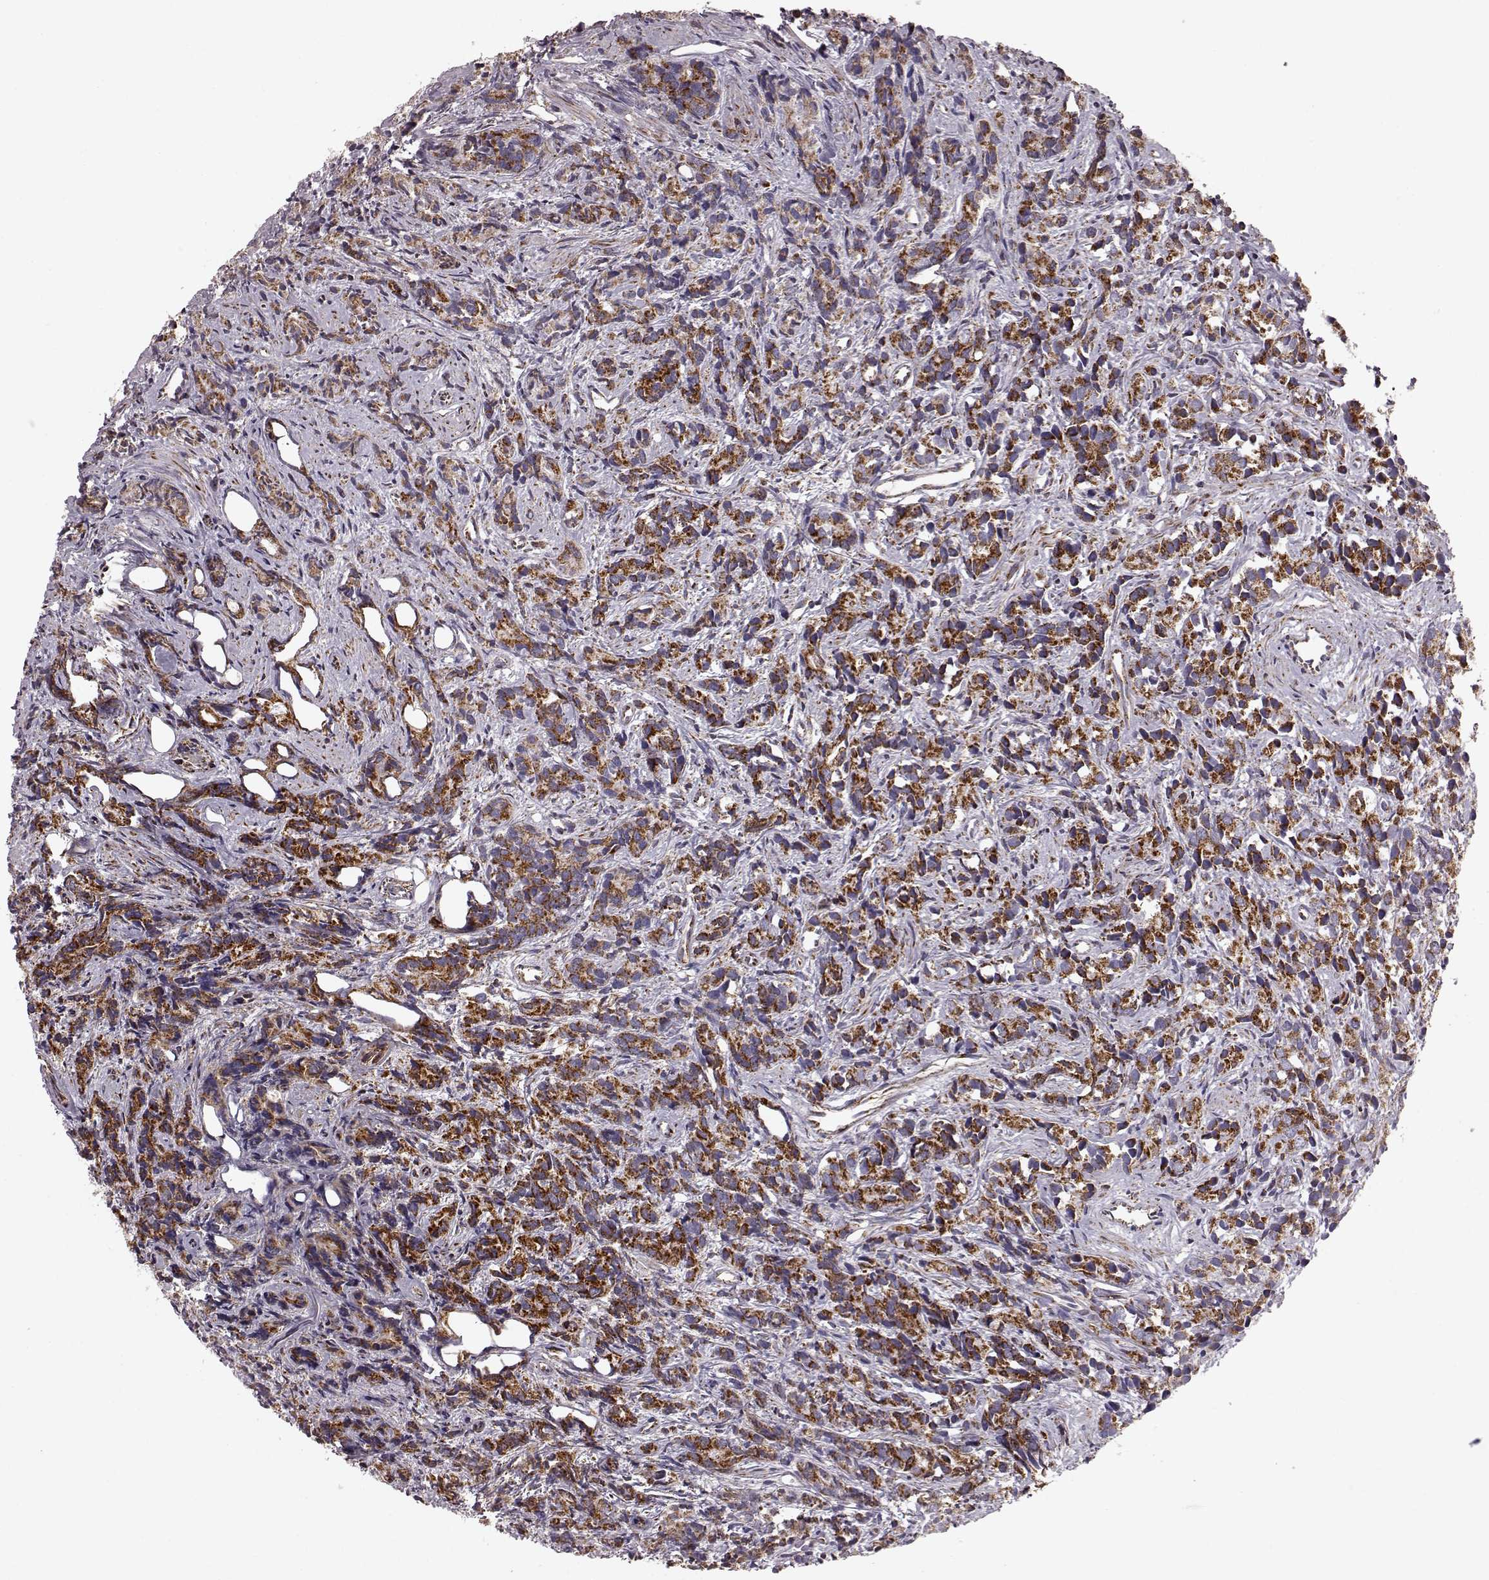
{"staining": {"intensity": "strong", "quantity": ">75%", "location": "cytoplasmic/membranous"}, "tissue": "prostate cancer", "cell_type": "Tumor cells", "image_type": "cancer", "snomed": [{"axis": "morphology", "description": "Adenocarcinoma, High grade"}, {"axis": "topography", "description": "Prostate"}], "caption": "An image of human adenocarcinoma (high-grade) (prostate) stained for a protein demonstrates strong cytoplasmic/membranous brown staining in tumor cells.", "gene": "ATP5MF", "patient": {"sex": "male", "age": 84}}